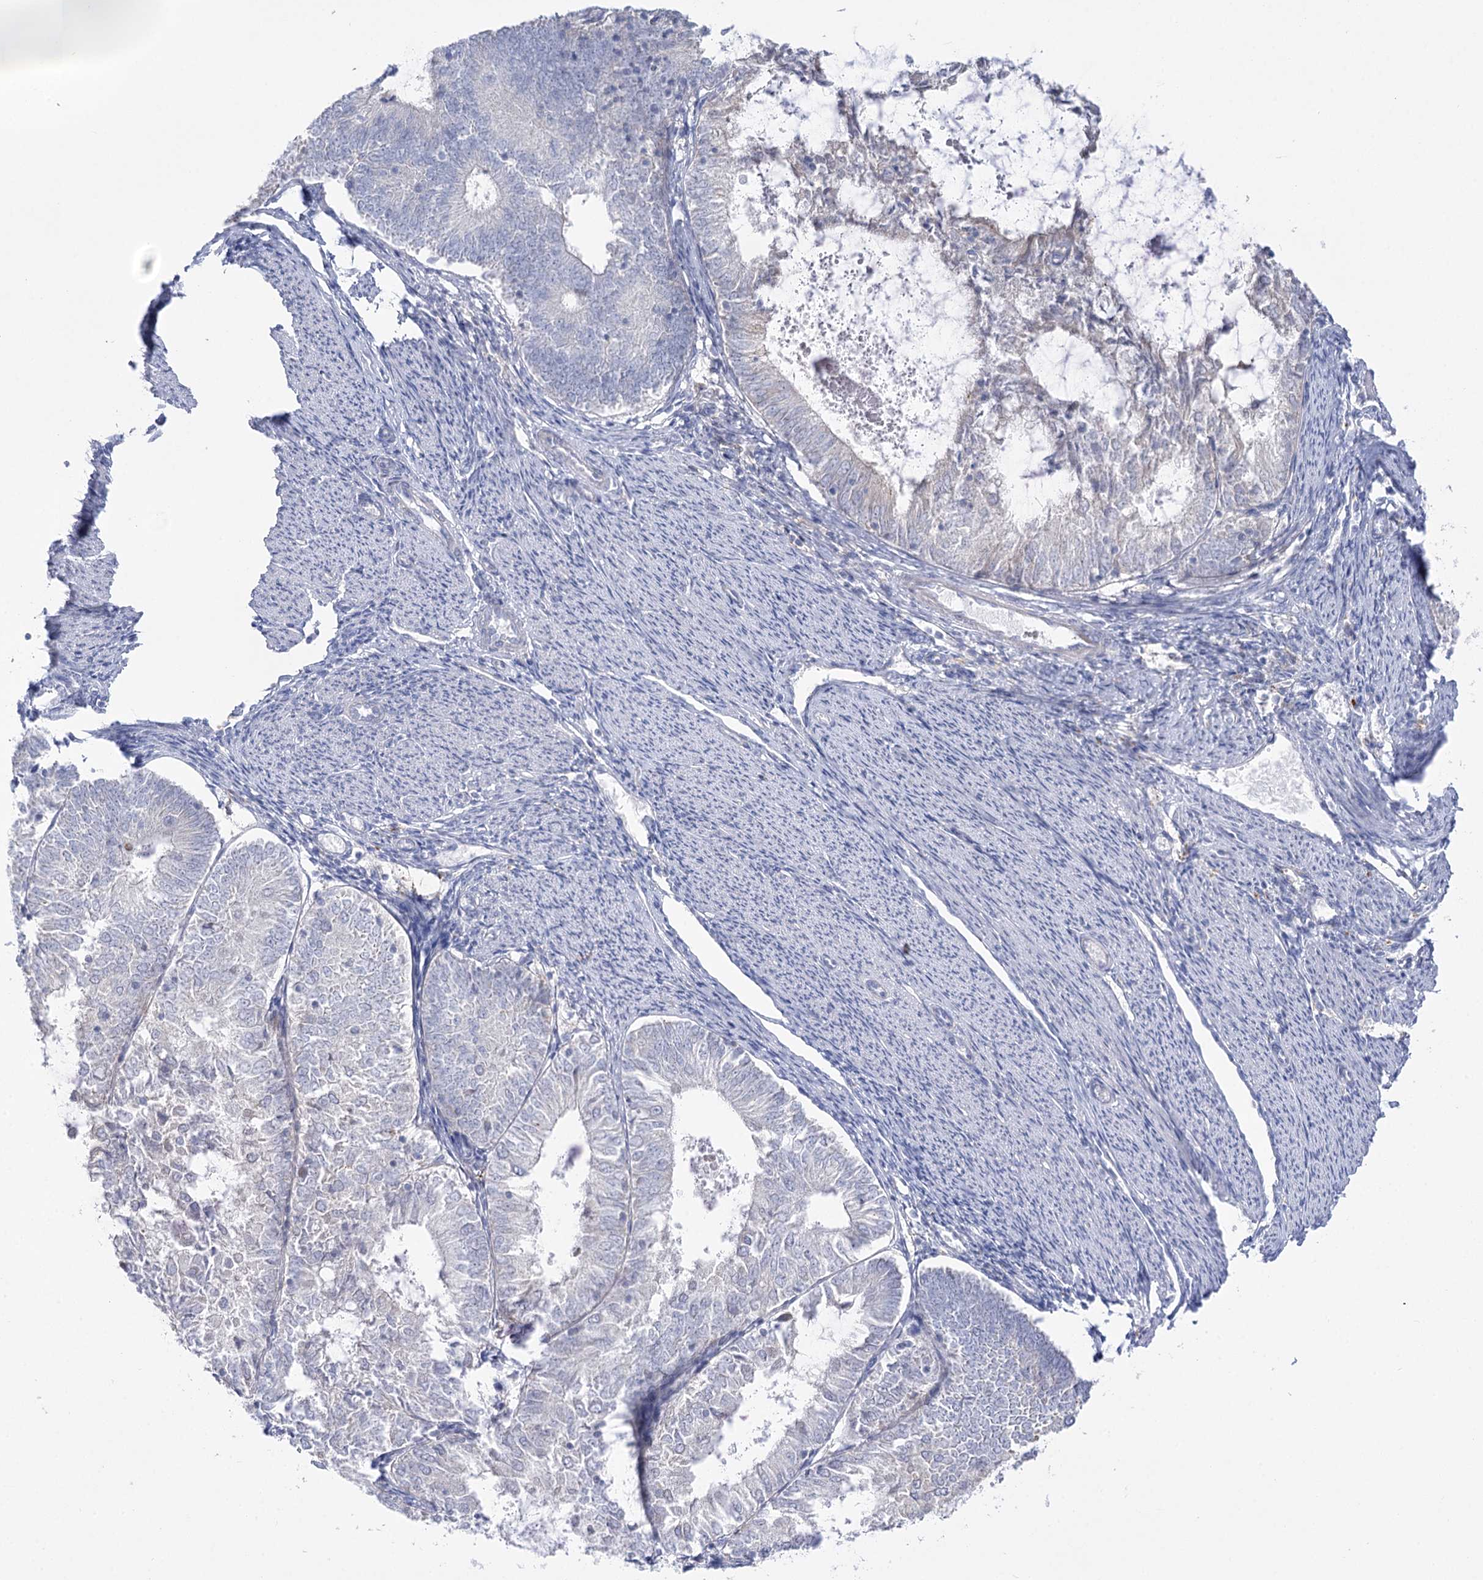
{"staining": {"intensity": "negative", "quantity": "none", "location": "none"}, "tissue": "endometrial cancer", "cell_type": "Tumor cells", "image_type": "cancer", "snomed": [{"axis": "morphology", "description": "Adenocarcinoma, NOS"}, {"axis": "topography", "description": "Endometrium"}], "caption": "Immunohistochemistry (IHC) image of human endometrial cancer stained for a protein (brown), which reveals no staining in tumor cells.", "gene": "SIAE", "patient": {"sex": "female", "age": 57}}